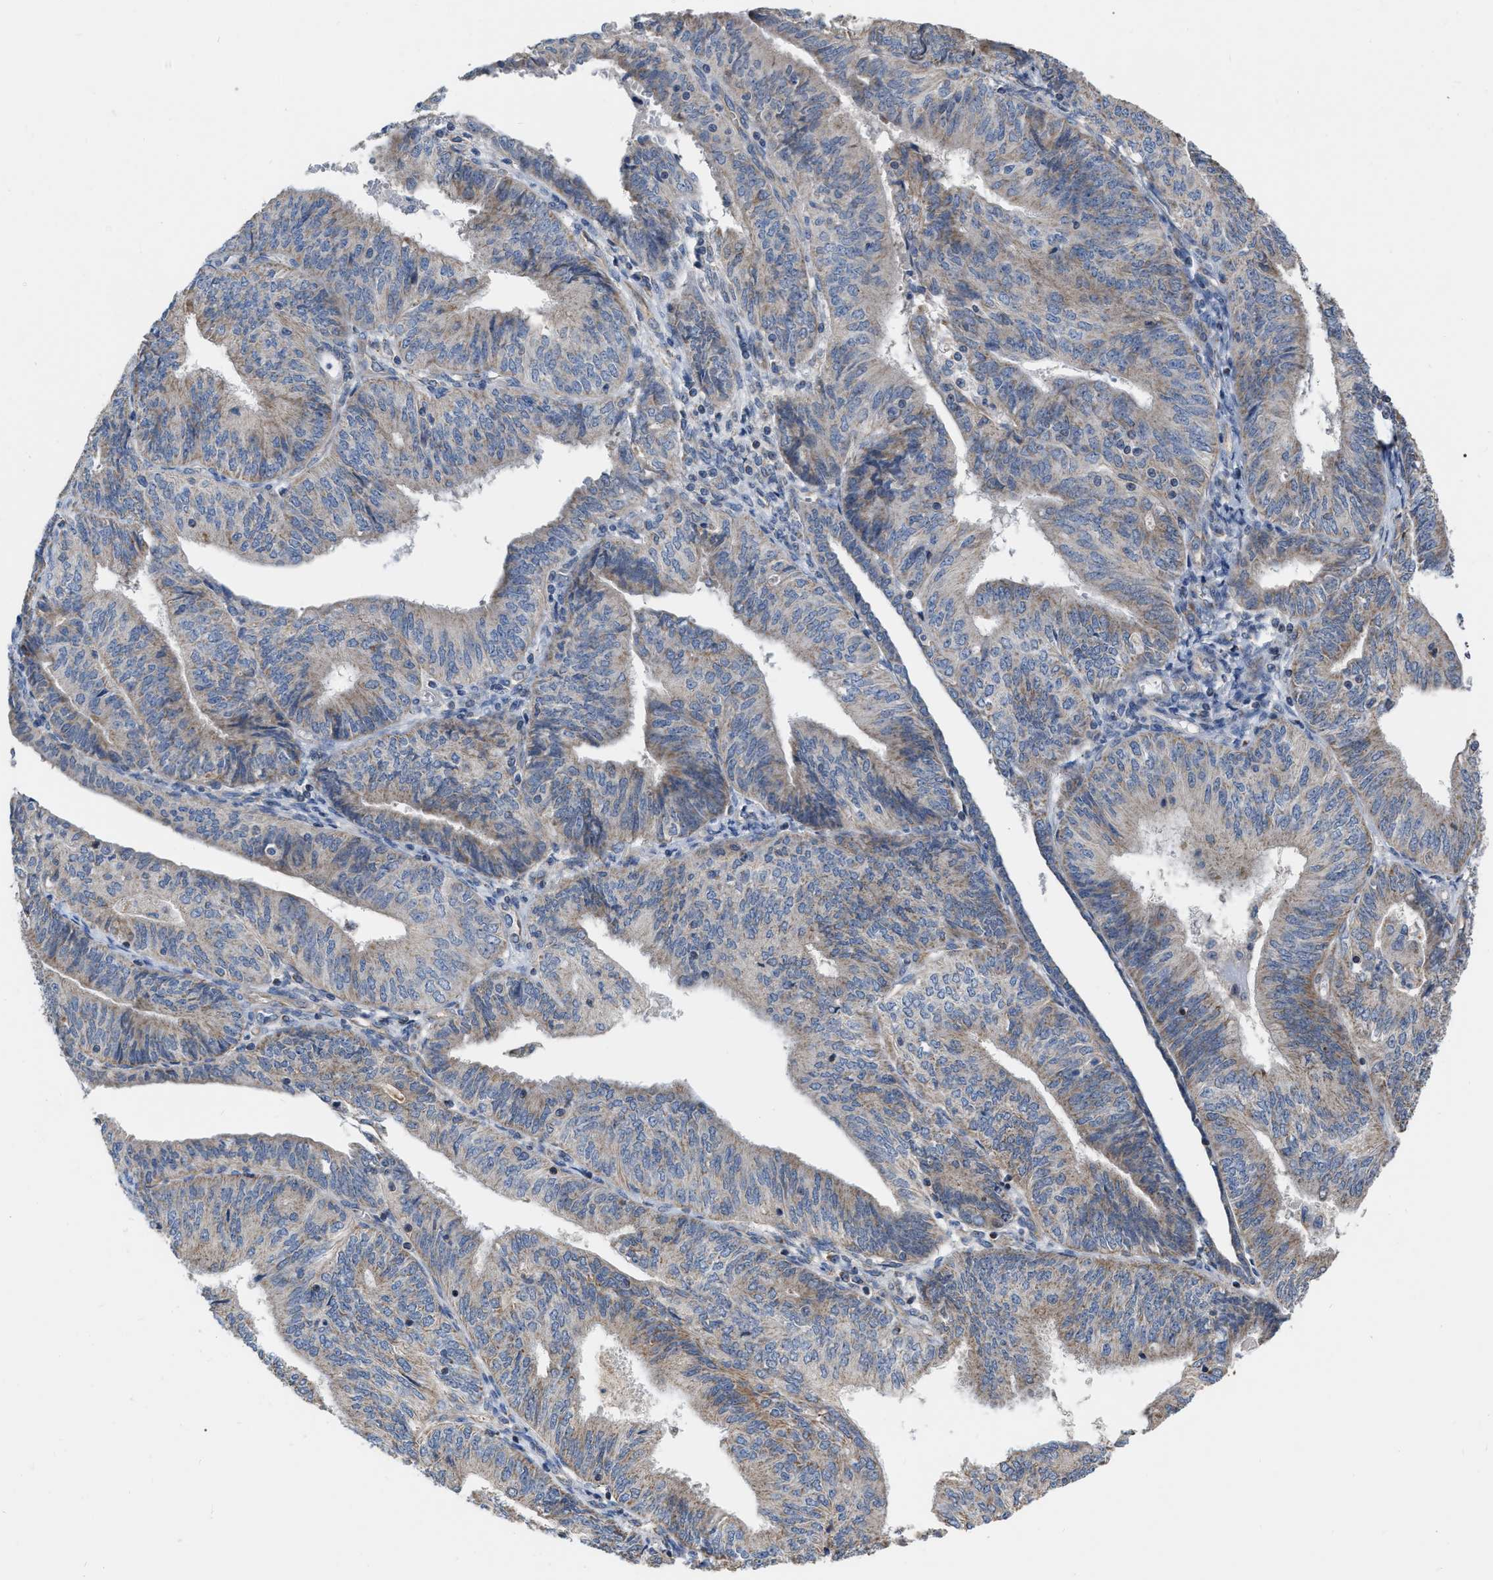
{"staining": {"intensity": "negative", "quantity": "none", "location": "none"}, "tissue": "endometrial cancer", "cell_type": "Tumor cells", "image_type": "cancer", "snomed": [{"axis": "morphology", "description": "Adenocarcinoma, NOS"}, {"axis": "topography", "description": "Endometrium"}], "caption": "Immunohistochemistry of endometrial cancer (adenocarcinoma) shows no staining in tumor cells.", "gene": "DDX56", "patient": {"sex": "female", "age": 58}}